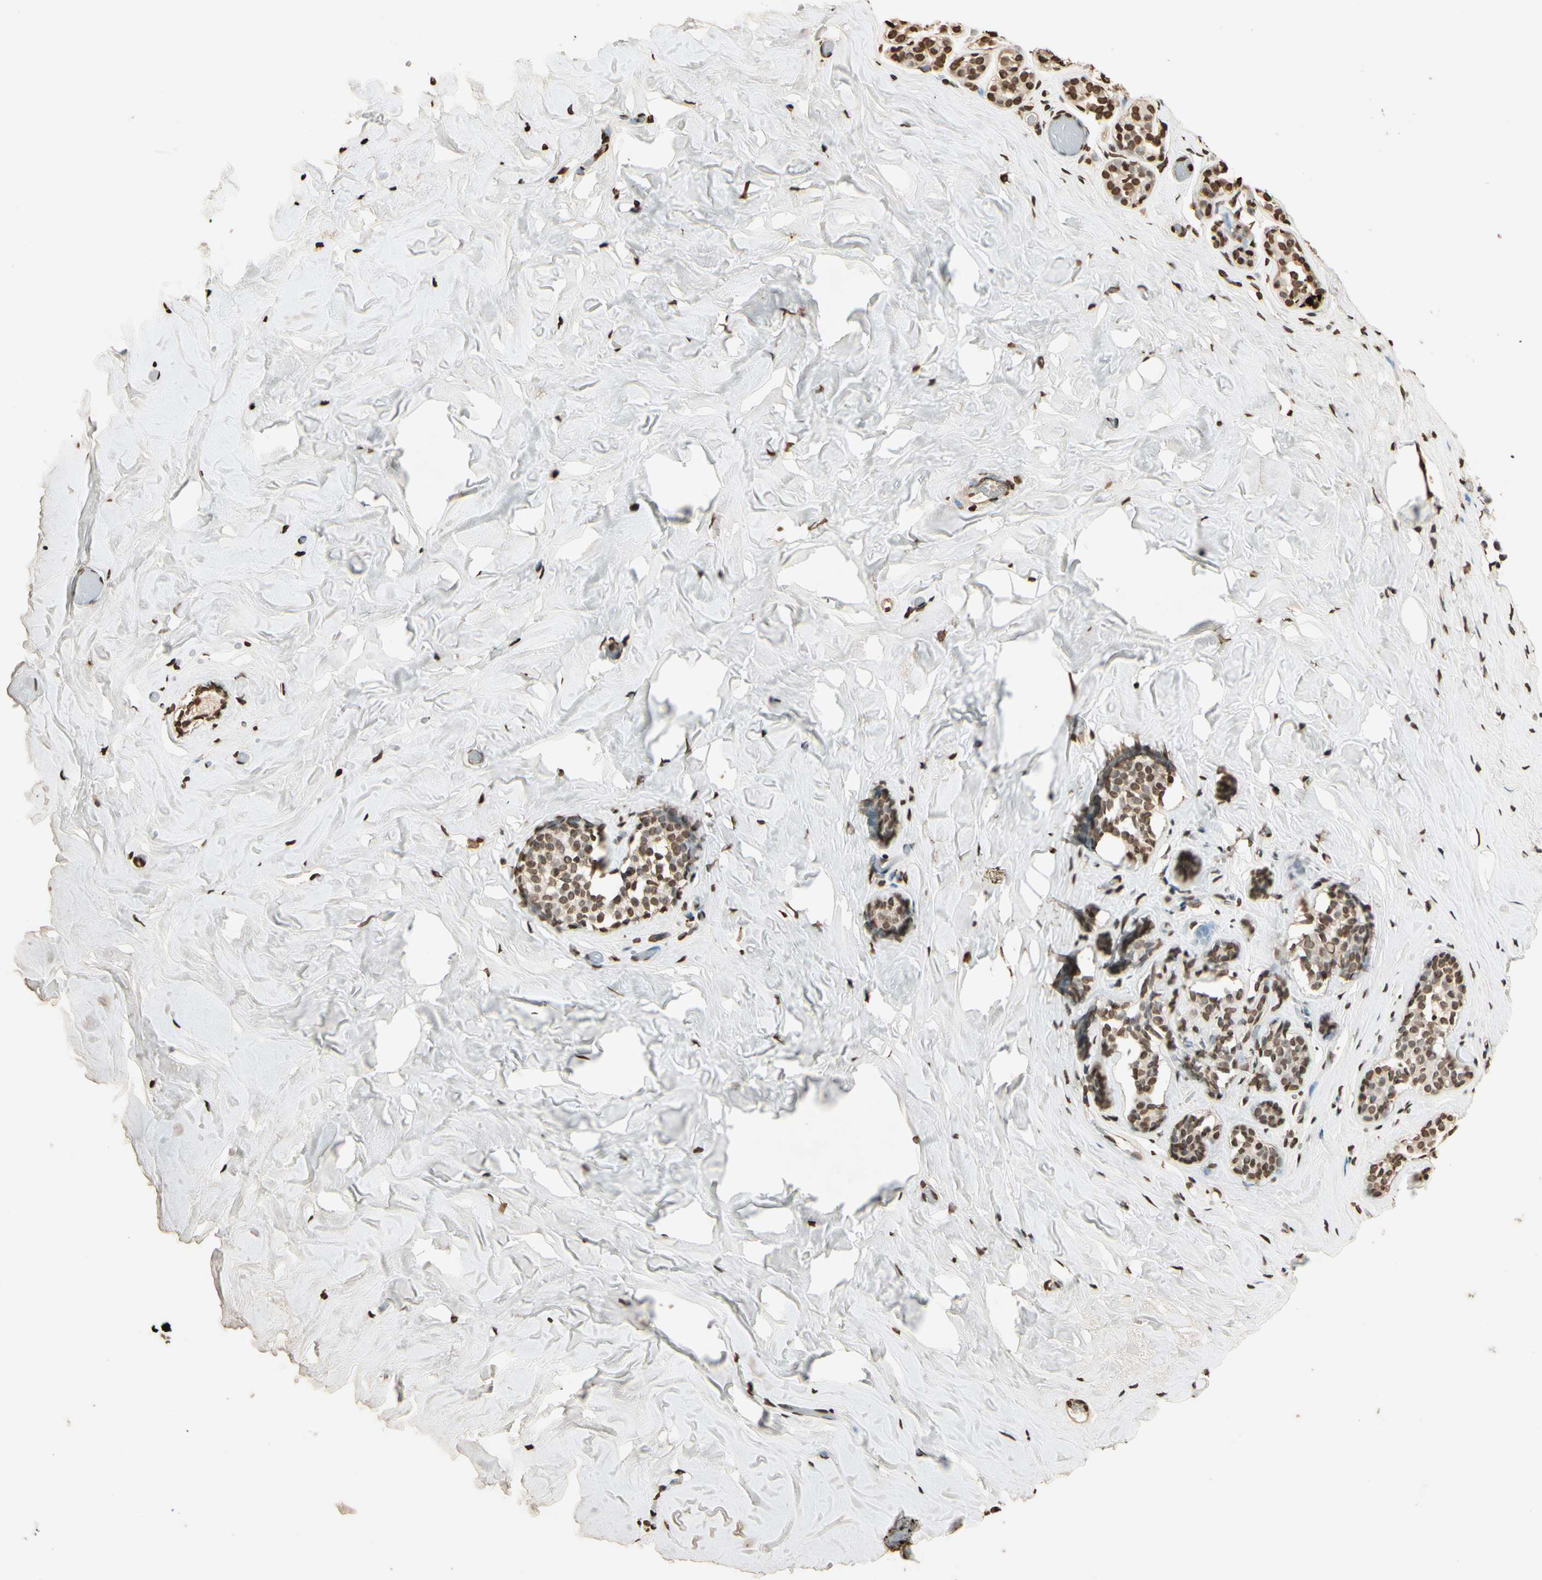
{"staining": {"intensity": "moderate", "quantity": ">75%", "location": "nuclear"}, "tissue": "breast", "cell_type": "Adipocytes", "image_type": "normal", "snomed": [{"axis": "morphology", "description": "Normal tissue, NOS"}, {"axis": "topography", "description": "Breast"}], "caption": "Protein staining exhibits moderate nuclear expression in approximately >75% of adipocytes in unremarkable breast.", "gene": "TOP1", "patient": {"sex": "female", "age": 75}}